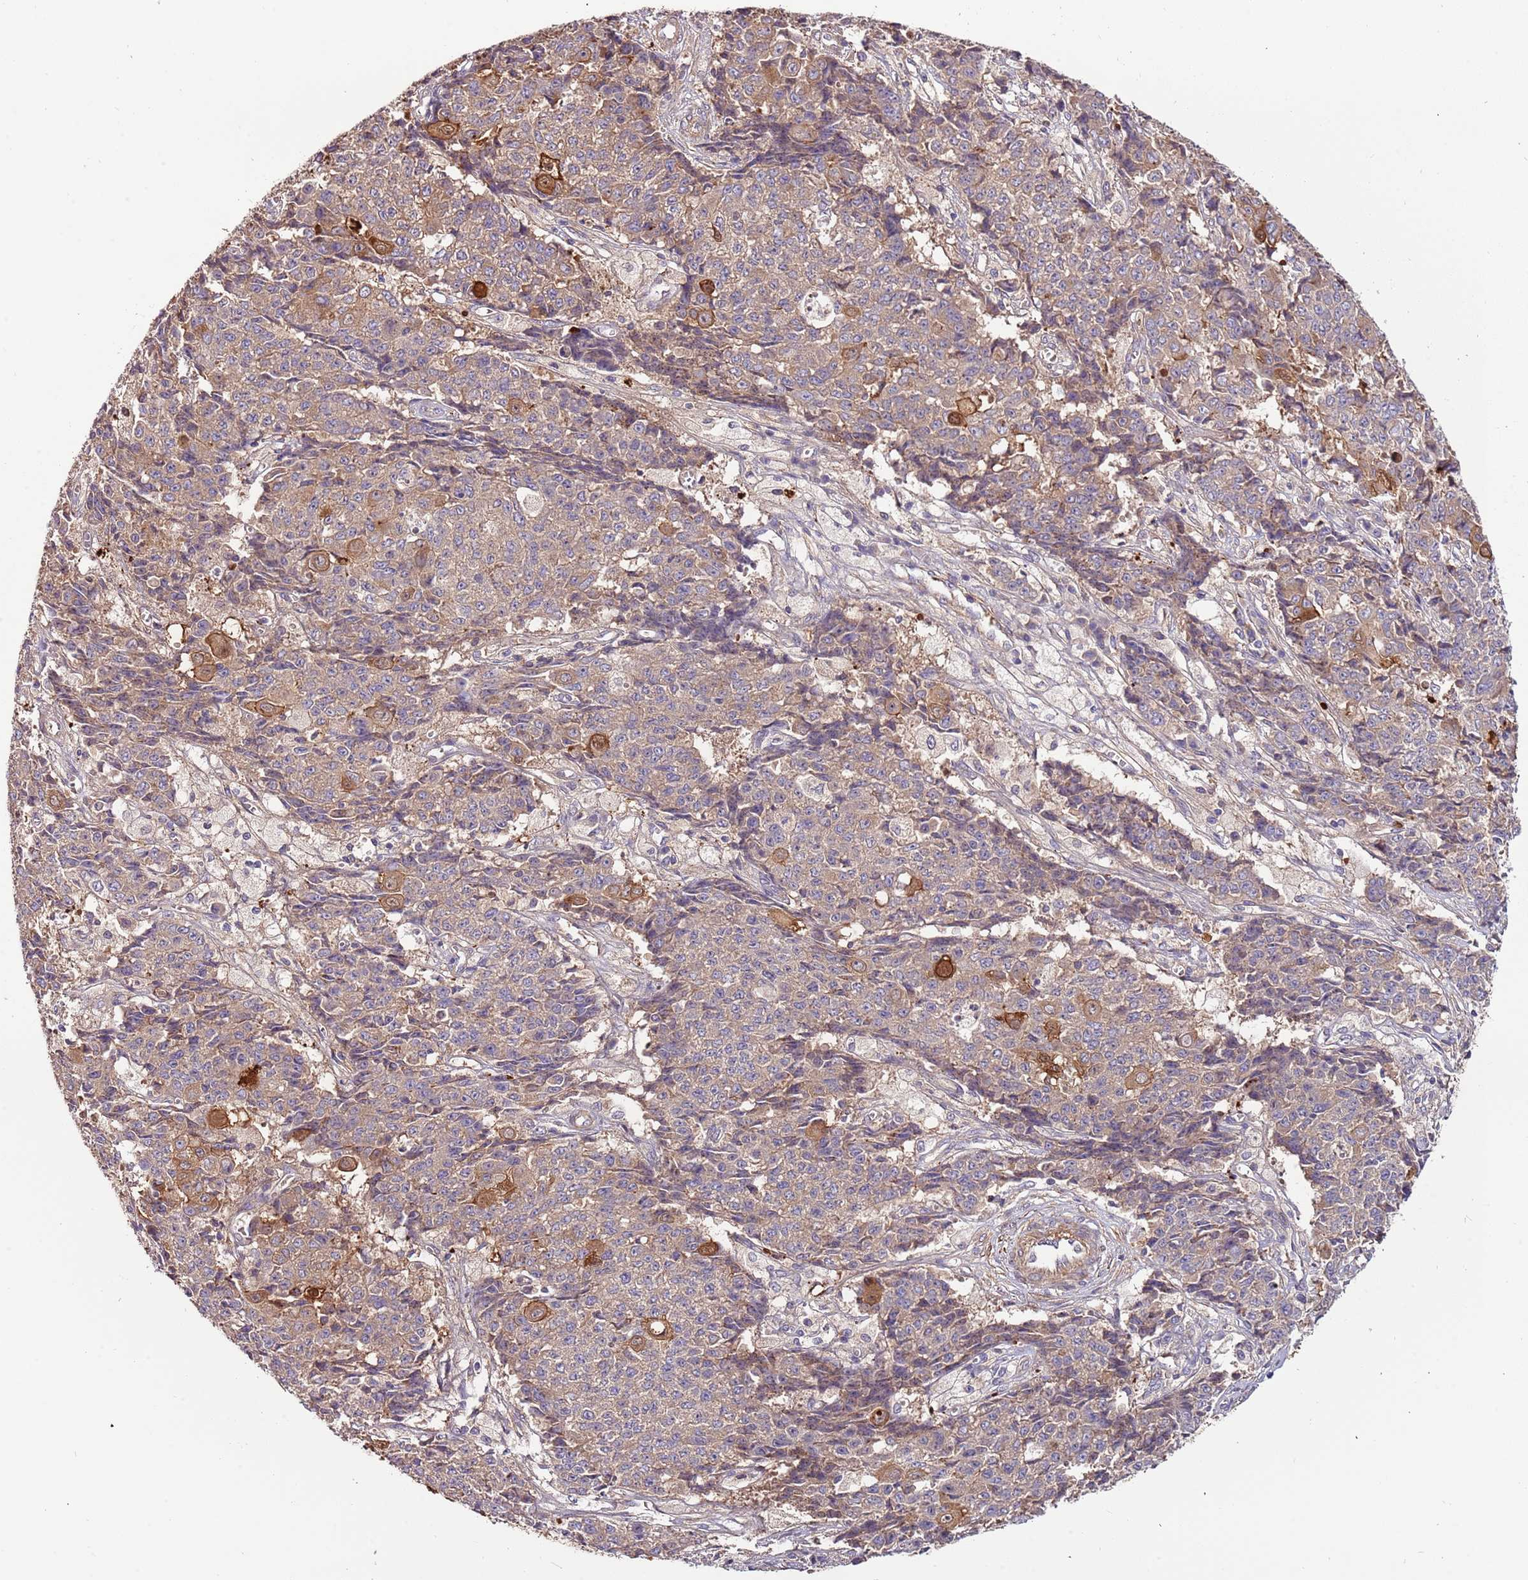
{"staining": {"intensity": "weak", "quantity": "25%-75%", "location": "cytoplasmic/membranous"}, "tissue": "ovarian cancer", "cell_type": "Tumor cells", "image_type": "cancer", "snomed": [{"axis": "morphology", "description": "Carcinoma, endometroid"}, {"axis": "topography", "description": "Ovary"}], "caption": "Tumor cells exhibit low levels of weak cytoplasmic/membranous positivity in approximately 25%-75% of cells in human ovarian endometroid carcinoma.", "gene": "DENR", "patient": {"sex": "female", "age": 42}}